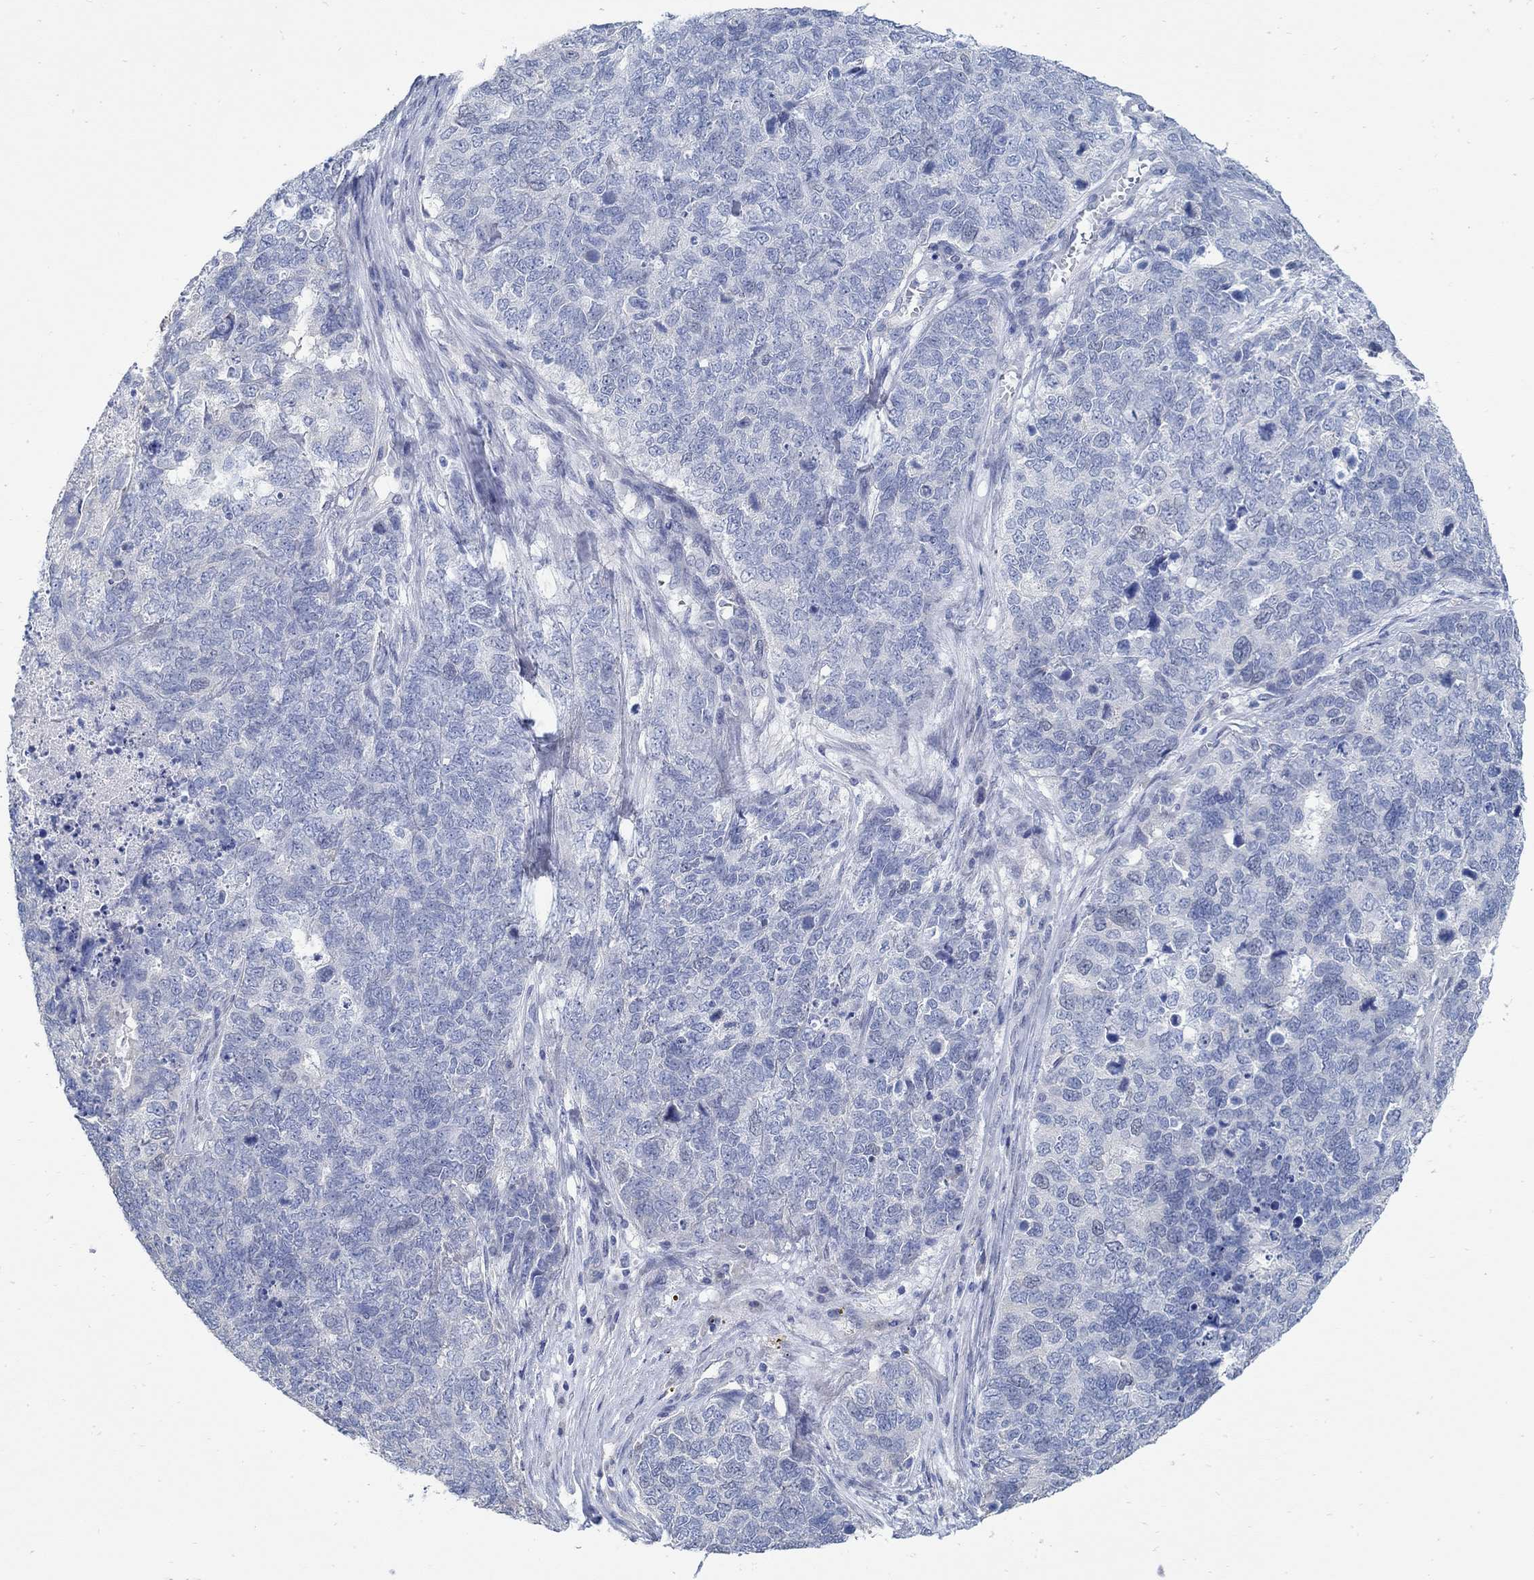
{"staining": {"intensity": "negative", "quantity": "none", "location": "none"}, "tissue": "cervical cancer", "cell_type": "Tumor cells", "image_type": "cancer", "snomed": [{"axis": "morphology", "description": "Squamous cell carcinoma, NOS"}, {"axis": "topography", "description": "Cervix"}], "caption": "Squamous cell carcinoma (cervical) was stained to show a protein in brown. There is no significant expression in tumor cells.", "gene": "C15orf39", "patient": {"sex": "female", "age": 63}}